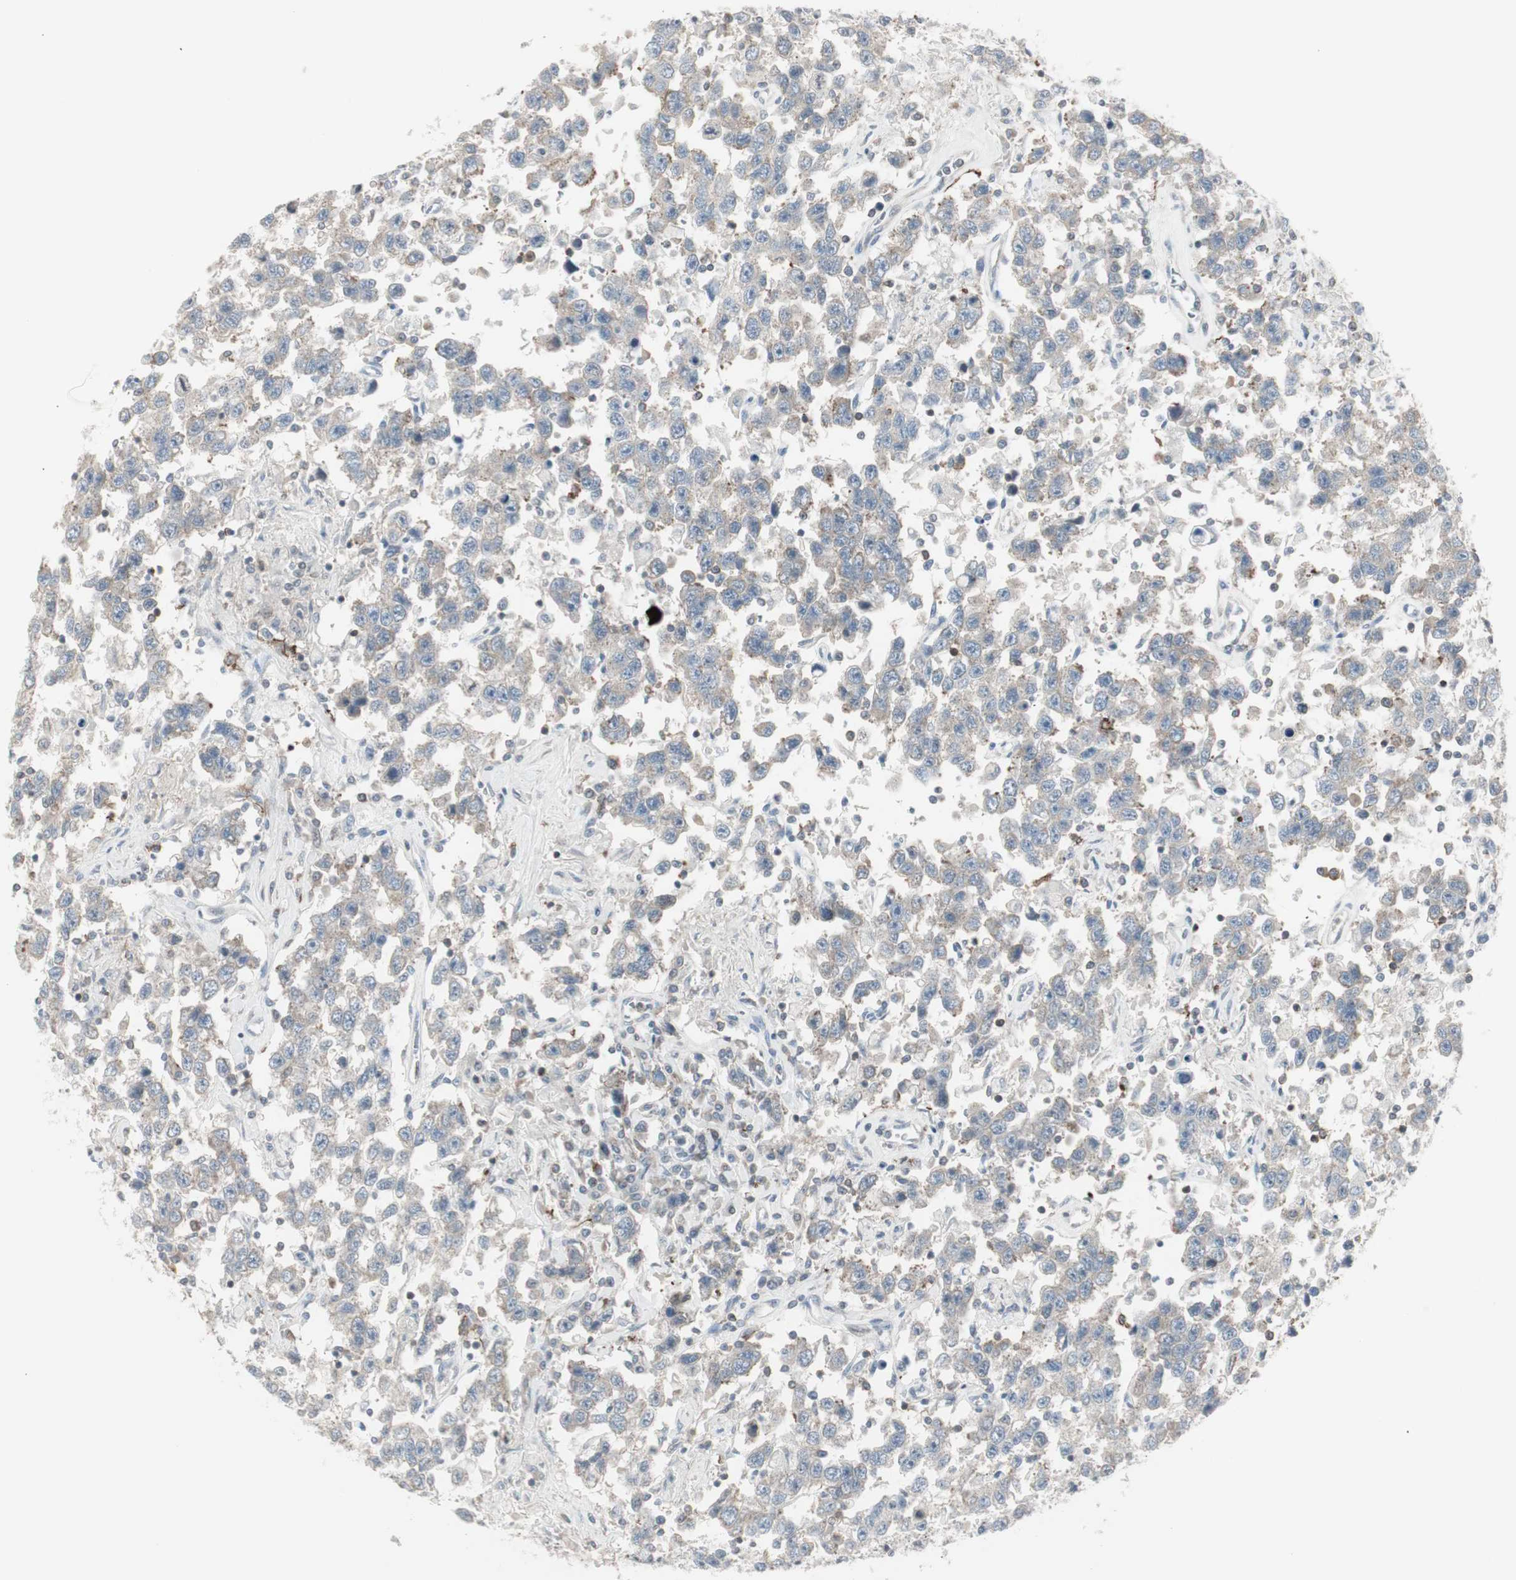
{"staining": {"intensity": "weak", "quantity": "<25%", "location": "cytoplasmic/membranous"}, "tissue": "testis cancer", "cell_type": "Tumor cells", "image_type": "cancer", "snomed": [{"axis": "morphology", "description": "Seminoma, NOS"}, {"axis": "topography", "description": "Testis"}], "caption": "There is no significant expression in tumor cells of testis seminoma.", "gene": "MAP4K4", "patient": {"sex": "male", "age": 41}}